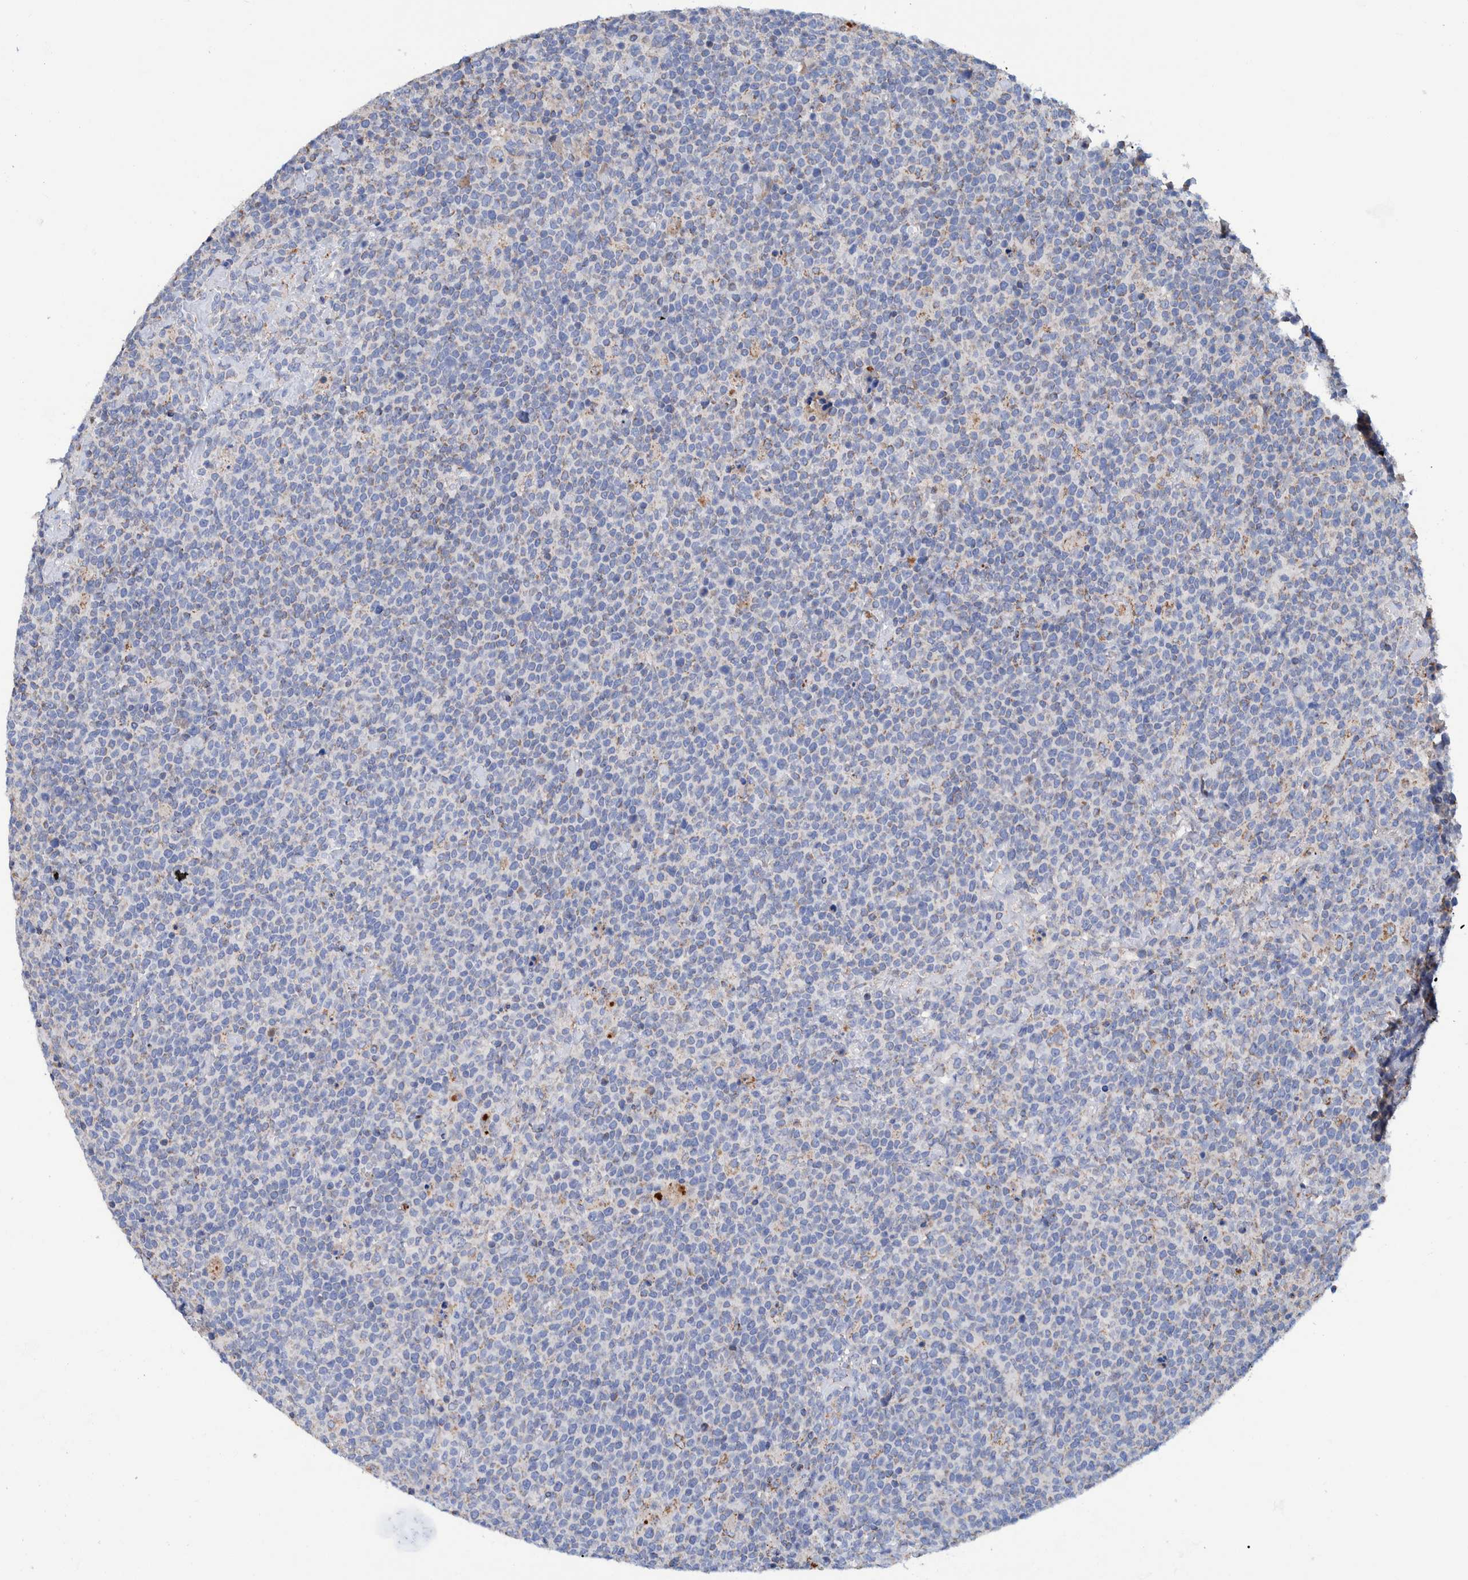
{"staining": {"intensity": "negative", "quantity": "none", "location": "none"}, "tissue": "lymphoma", "cell_type": "Tumor cells", "image_type": "cancer", "snomed": [{"axis": "morphology", "description": "Malignant lymphoma, non-Hodgkin's type, High grade"}, {"axis": "topography", "description": "Lymph node"}], "caption": "DAB (3,3'-diaminobenzidine) immunohistochemical staining of human lymphoma exhibits no significant staining in tumor cells.", "gene": "DECR1", "patient": {"sex": "male", "age": 61}}